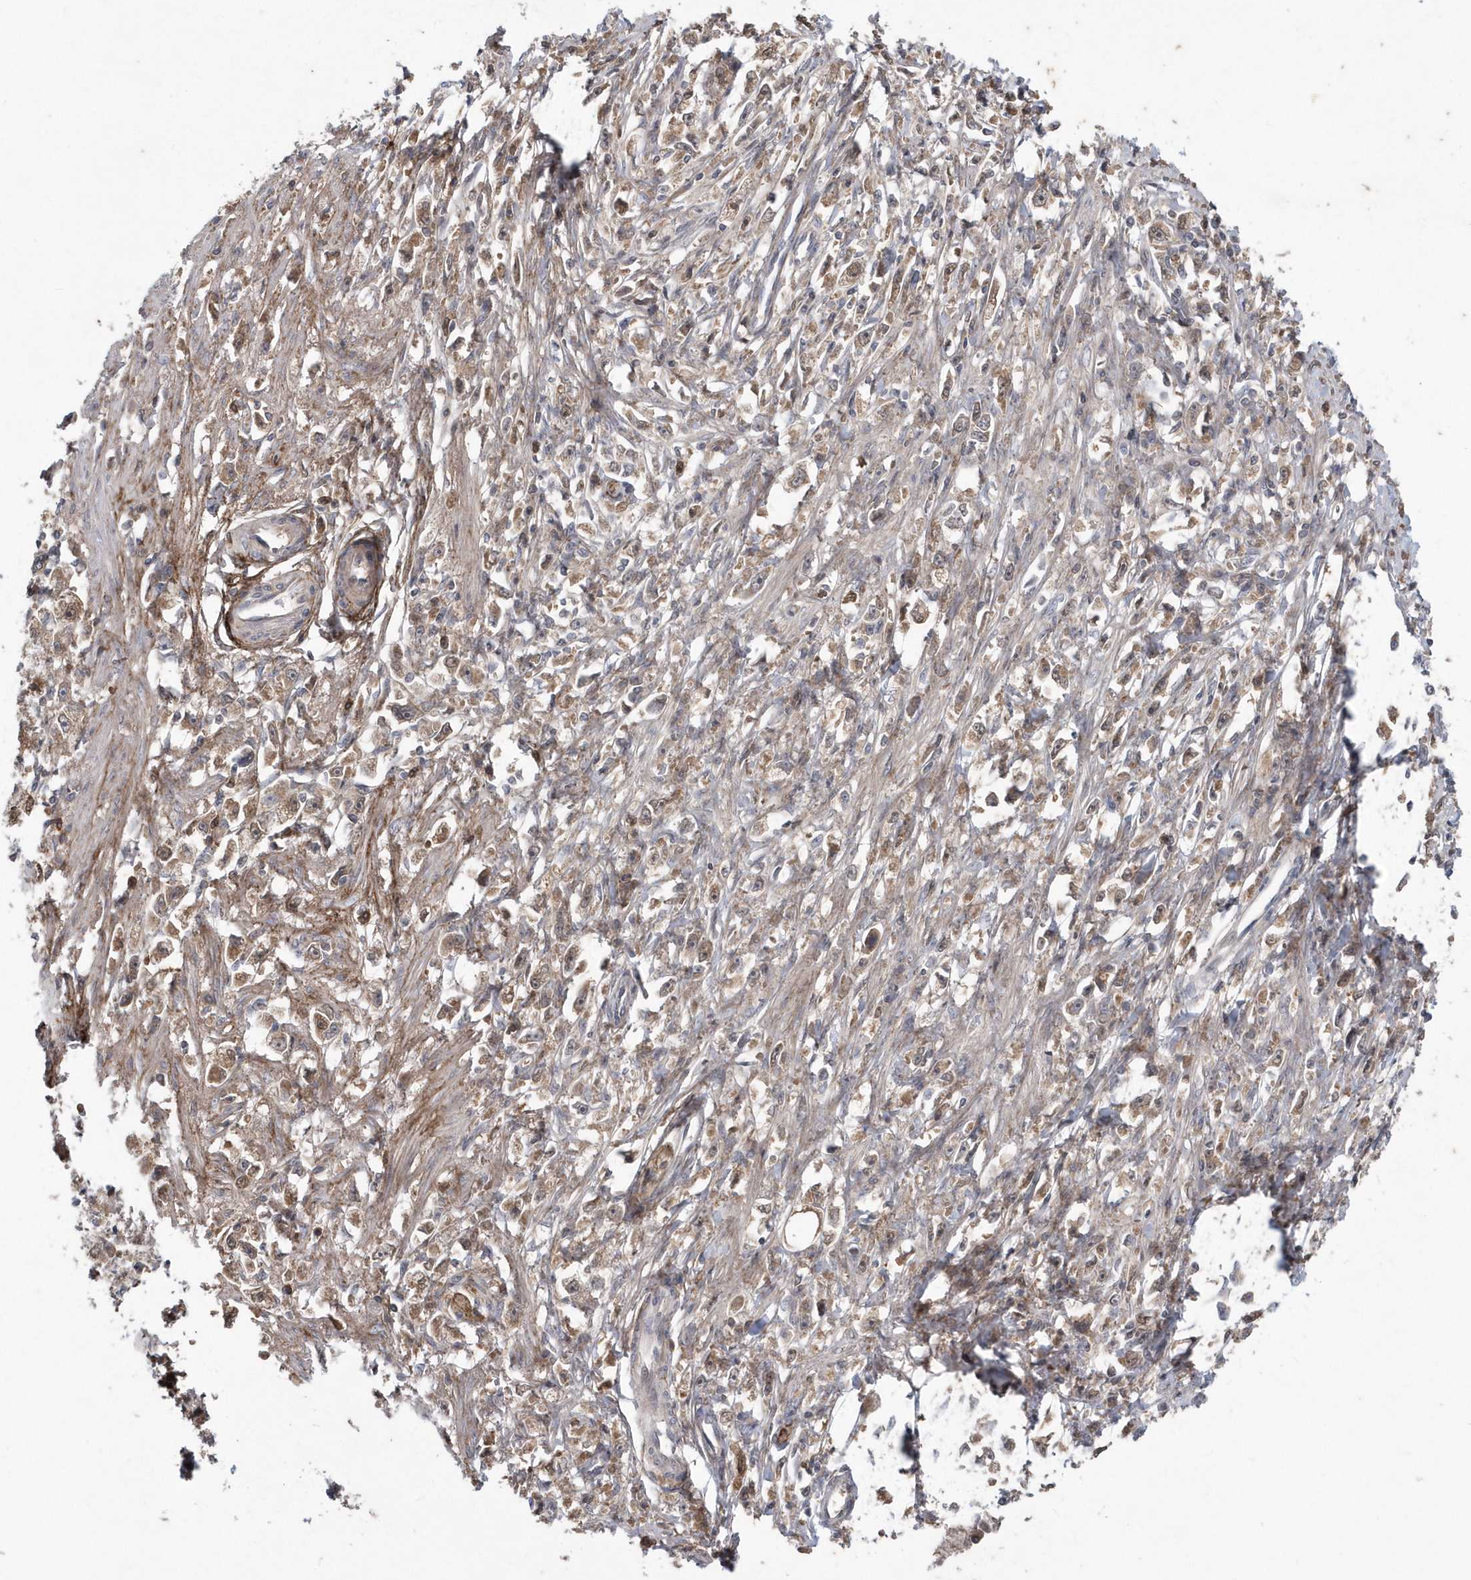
{"staining": {"intensity": "weak", "quantity": "25%-75%", "location": "cytoplasmic/membranous,nuclear"}, "tissue": "stomach cancer", "cell_type": "Tumor cells", "image_type": "cancer", "snomed": [{"axis": "morphology", "description": "Adenocarcinoma, NOS"}, {"axis": "topography", "description": "Stomach"}], "caption": "IHC of stomach cancer (adenocarcinoma) exhibits low levels of weak cytoplasmic/membranous and nuclear positivity in approximately 25%-75% of tumor cells.", "gene": "HMGCS1", "patient": {"sex": "female", "age": 59}}